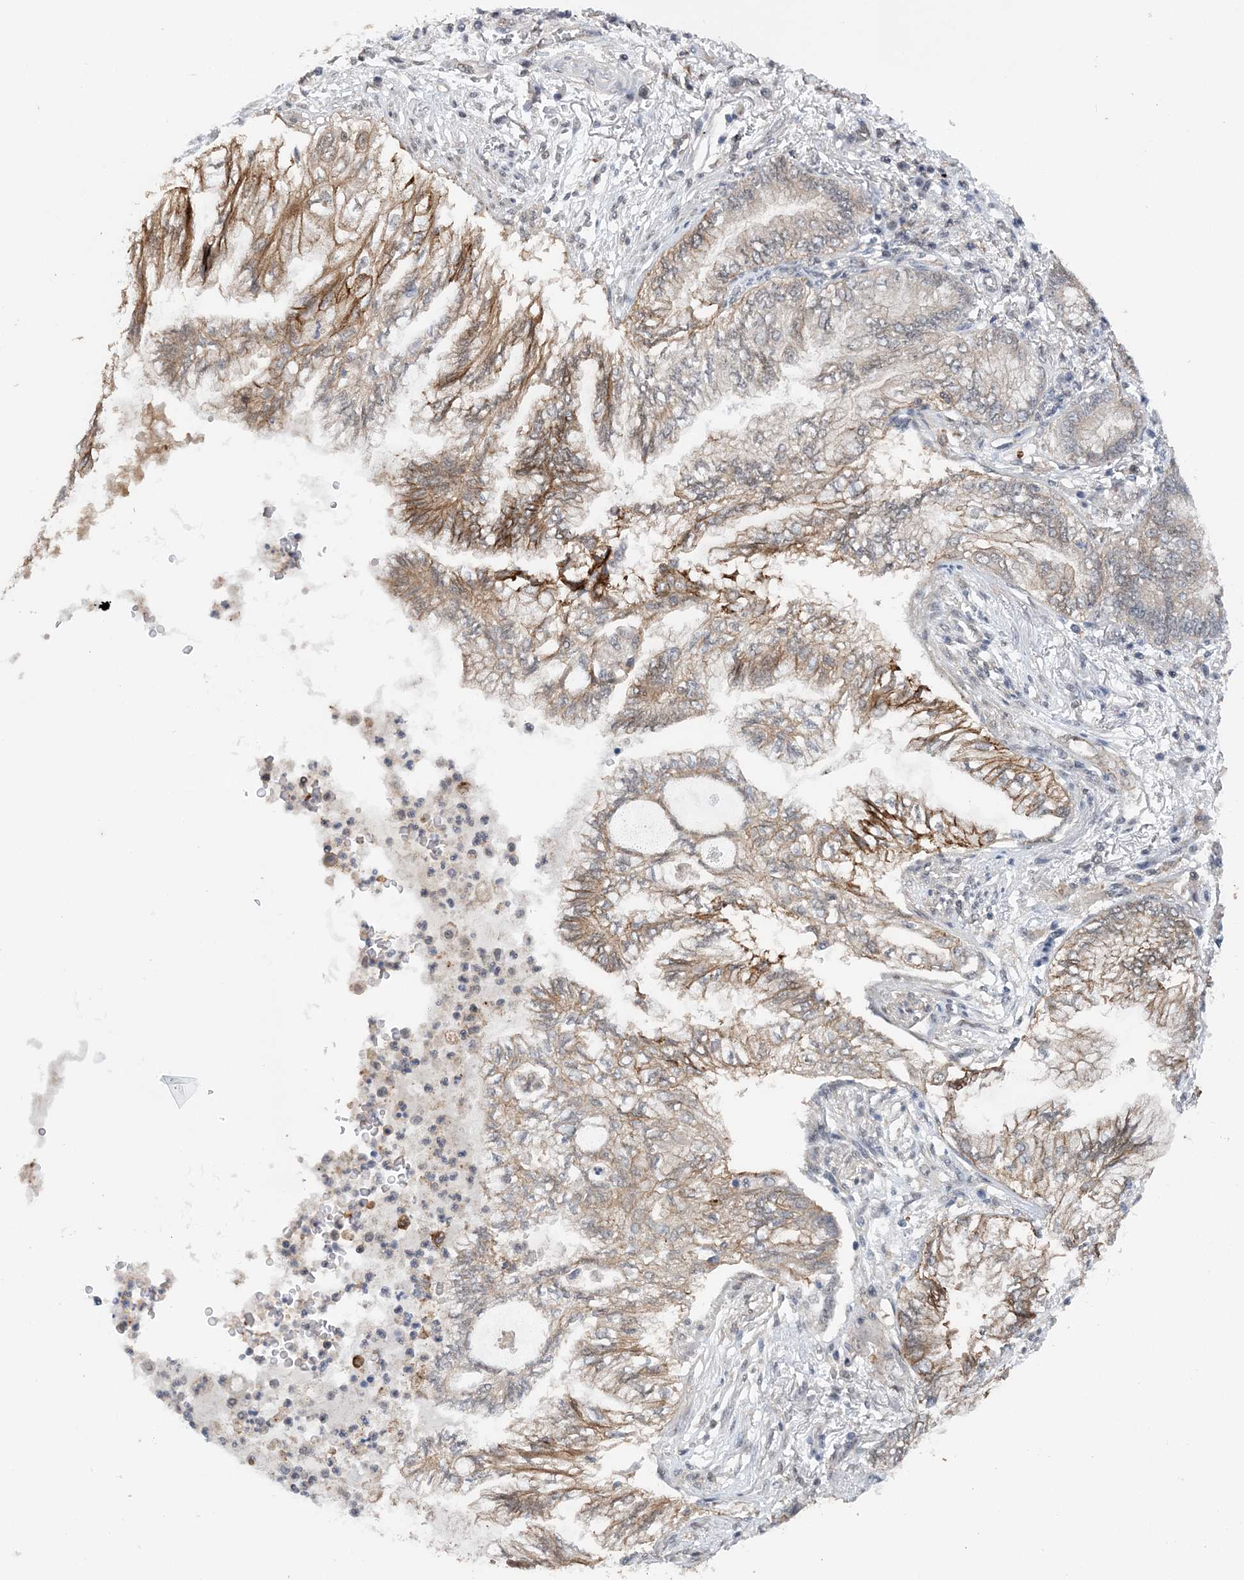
{"staining": {"intensity": "moderate", "quantity": ">75%", "location": "cytoplasmic/membranous"}, "tissue": "lung cancer", "cell_type": "Tumor cells", "image_type": "cancer", "snomed": [{"axis": "morphology", "description": "Adenocarcinoma, NOS"}, {"axis": "topography", "description": "Lung"}], "caption": "Immunohistochemistry photomicrograph of human lung cancer stained for a protein (brown), which shows medium levels of moderate cytoplasmic/membranous positivity in approximately >75% of tumor cells.", "gene": "CCDC152", "patient": {"sex": "female", "age": 70}}